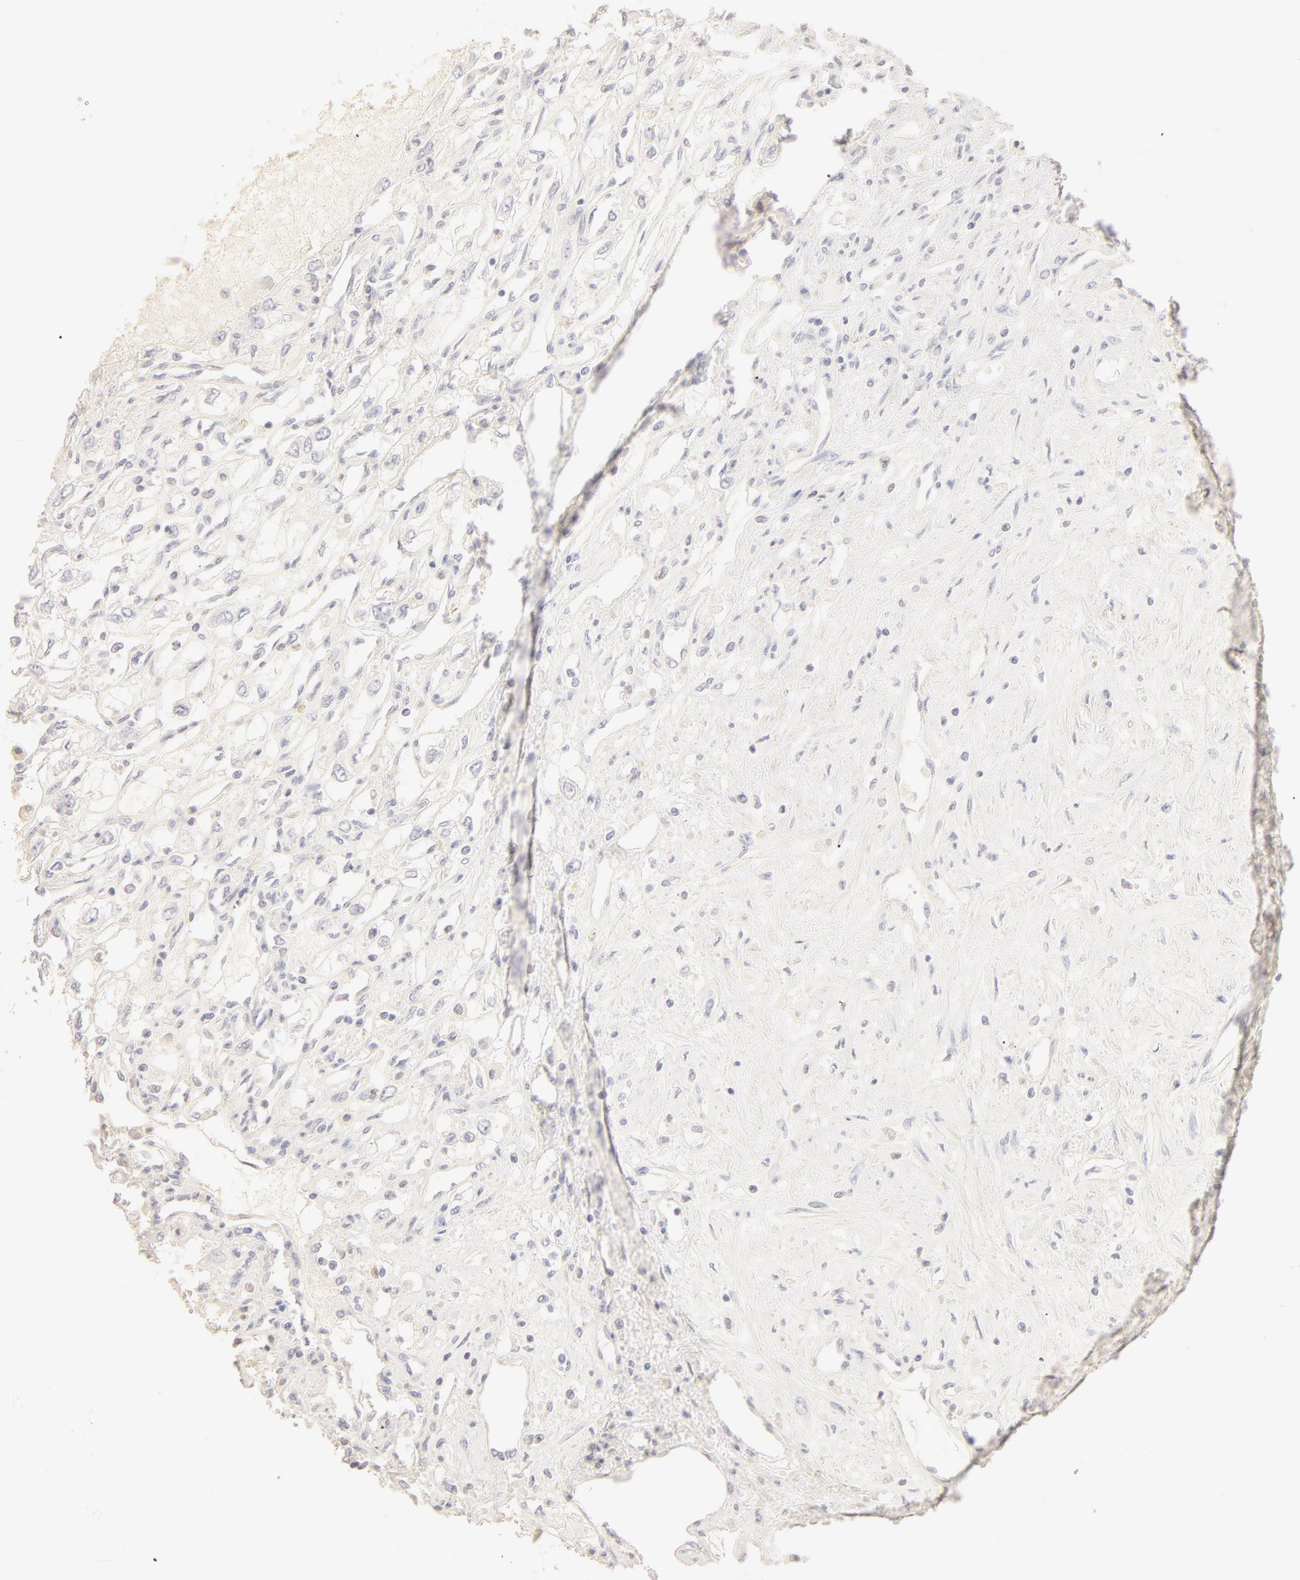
{"staining": {"intensity": "negative", "quantity": "none", "location": "none"}, "tissue": "renal cancer", "cell_type": "Tumor cells", "image_type": "cancer", "snomed": [{"axis": "morphology", "description": "Adenocarcinoma, NOS"}, {"axis": "topography", "description": "Kidney"}], "caption": "There is no significant expression in tumor cells of renal cancer. (DAB (3,3'-diaminobenzidine) immunohistochemistry with hematoxylin counter stain).", "gene": "LGALS7B", "patient": {"sex": "male", "age": 57}}